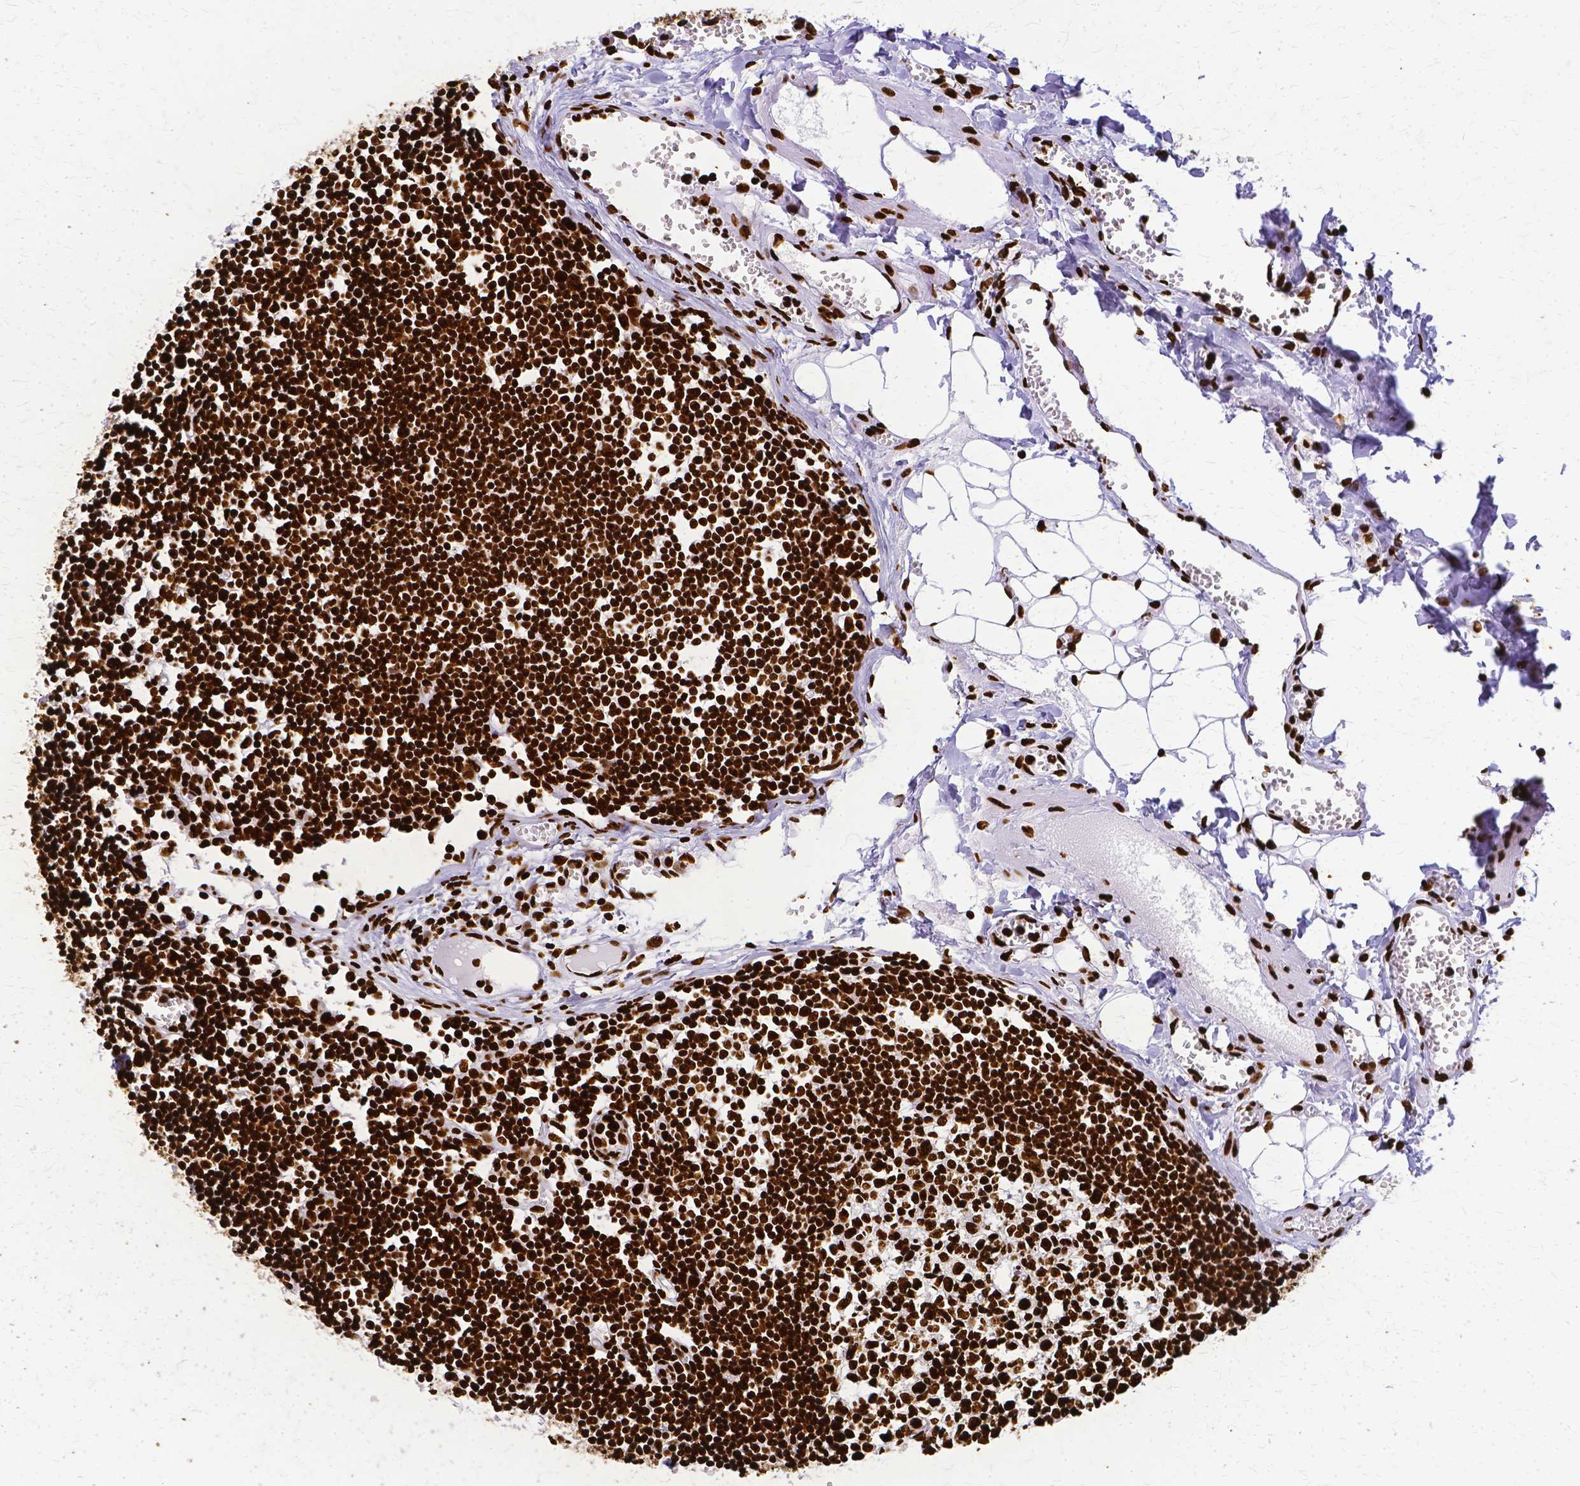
{"staining": {"intensity": "strong", "quantity": ">75%", "location": "nuclear"}, "tissue": "lymph node", "cell_type": "Germinal center cells", "image_type": "normal", "snomed": [{"axis": "morphology", "description": "Normal tissue, NOS"}, {"axis": "topography", "description": "Lymph node"}], "caption": "Immunohistochemical staining of benign lymph node exhibits strong nuclear protein positivity in approximately >75% of germinal center cells.", "gene": "SFPQ", "patient": {"sex": "female", "age": 11}}